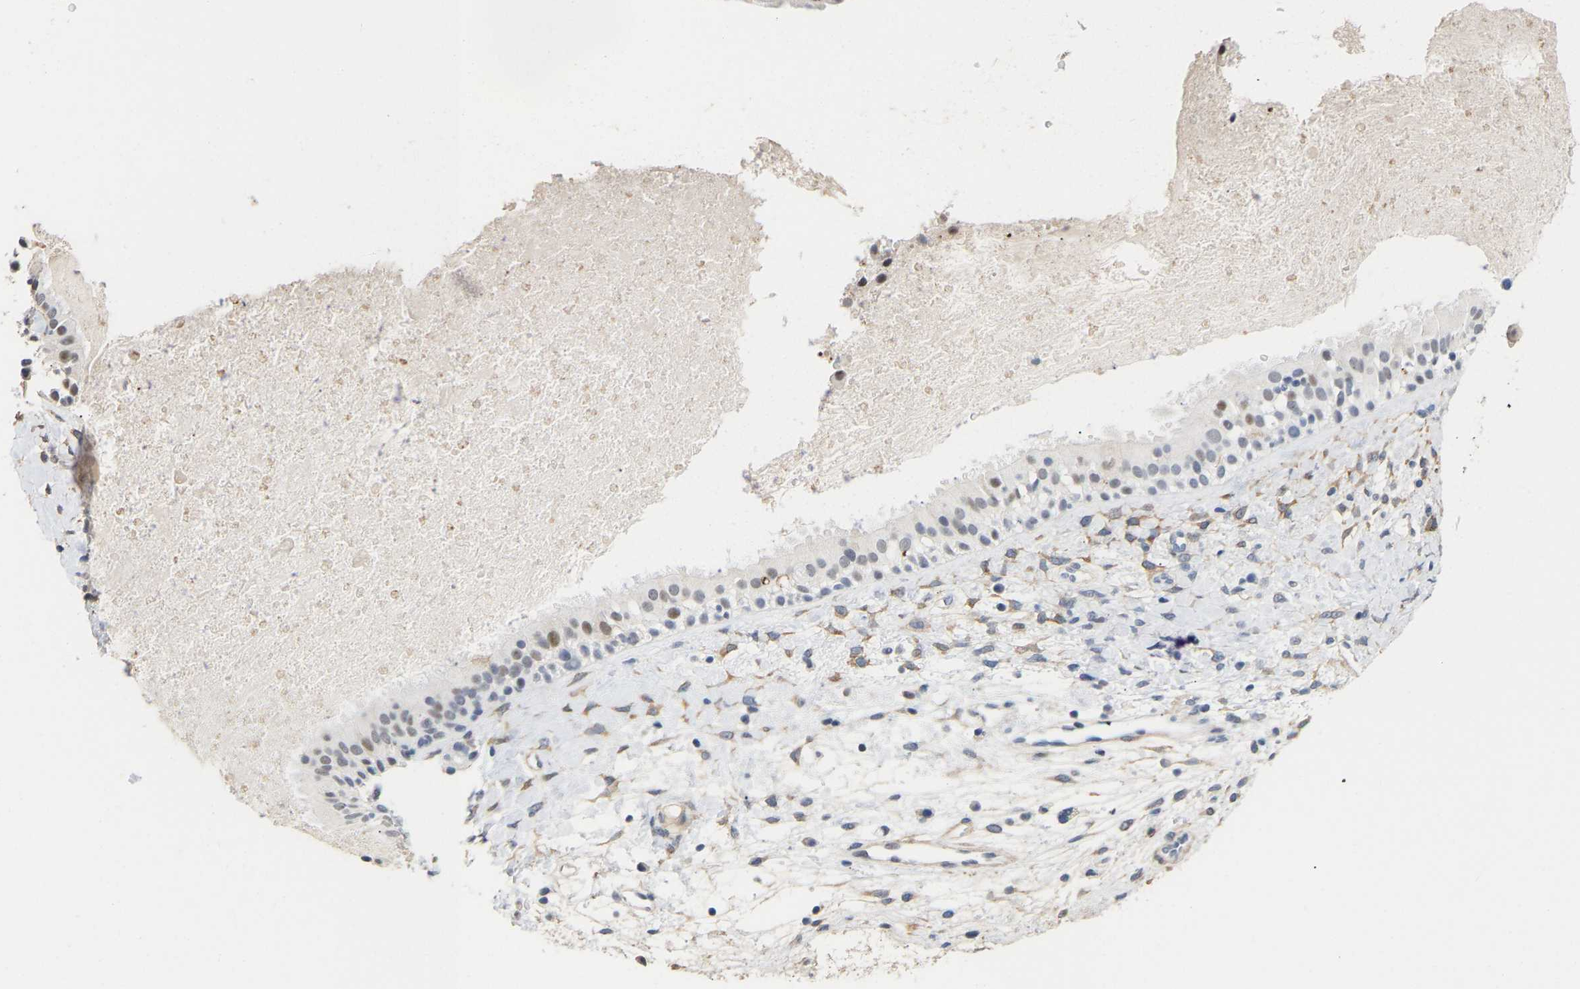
{"staining": {"intensity": "weak", "quantity": "25%-75%", "location": "nuclear"}, "tissue": "nasopharynx", "cell_type": "Respiratory epithelial cells", "image_type": "normal", "snomed": [{"axis": "morphology", "description": "Normal tissue, NOS"}, {"axis": "topography", "description": "Nasopharynx"}], "caption": "The immunohistochemical stain labels weak nuclear expression in respiratory epithelial cells of benign nasopharynx.", "gene": "AMPH", "patient": {"sex": "male", "age": 22}}